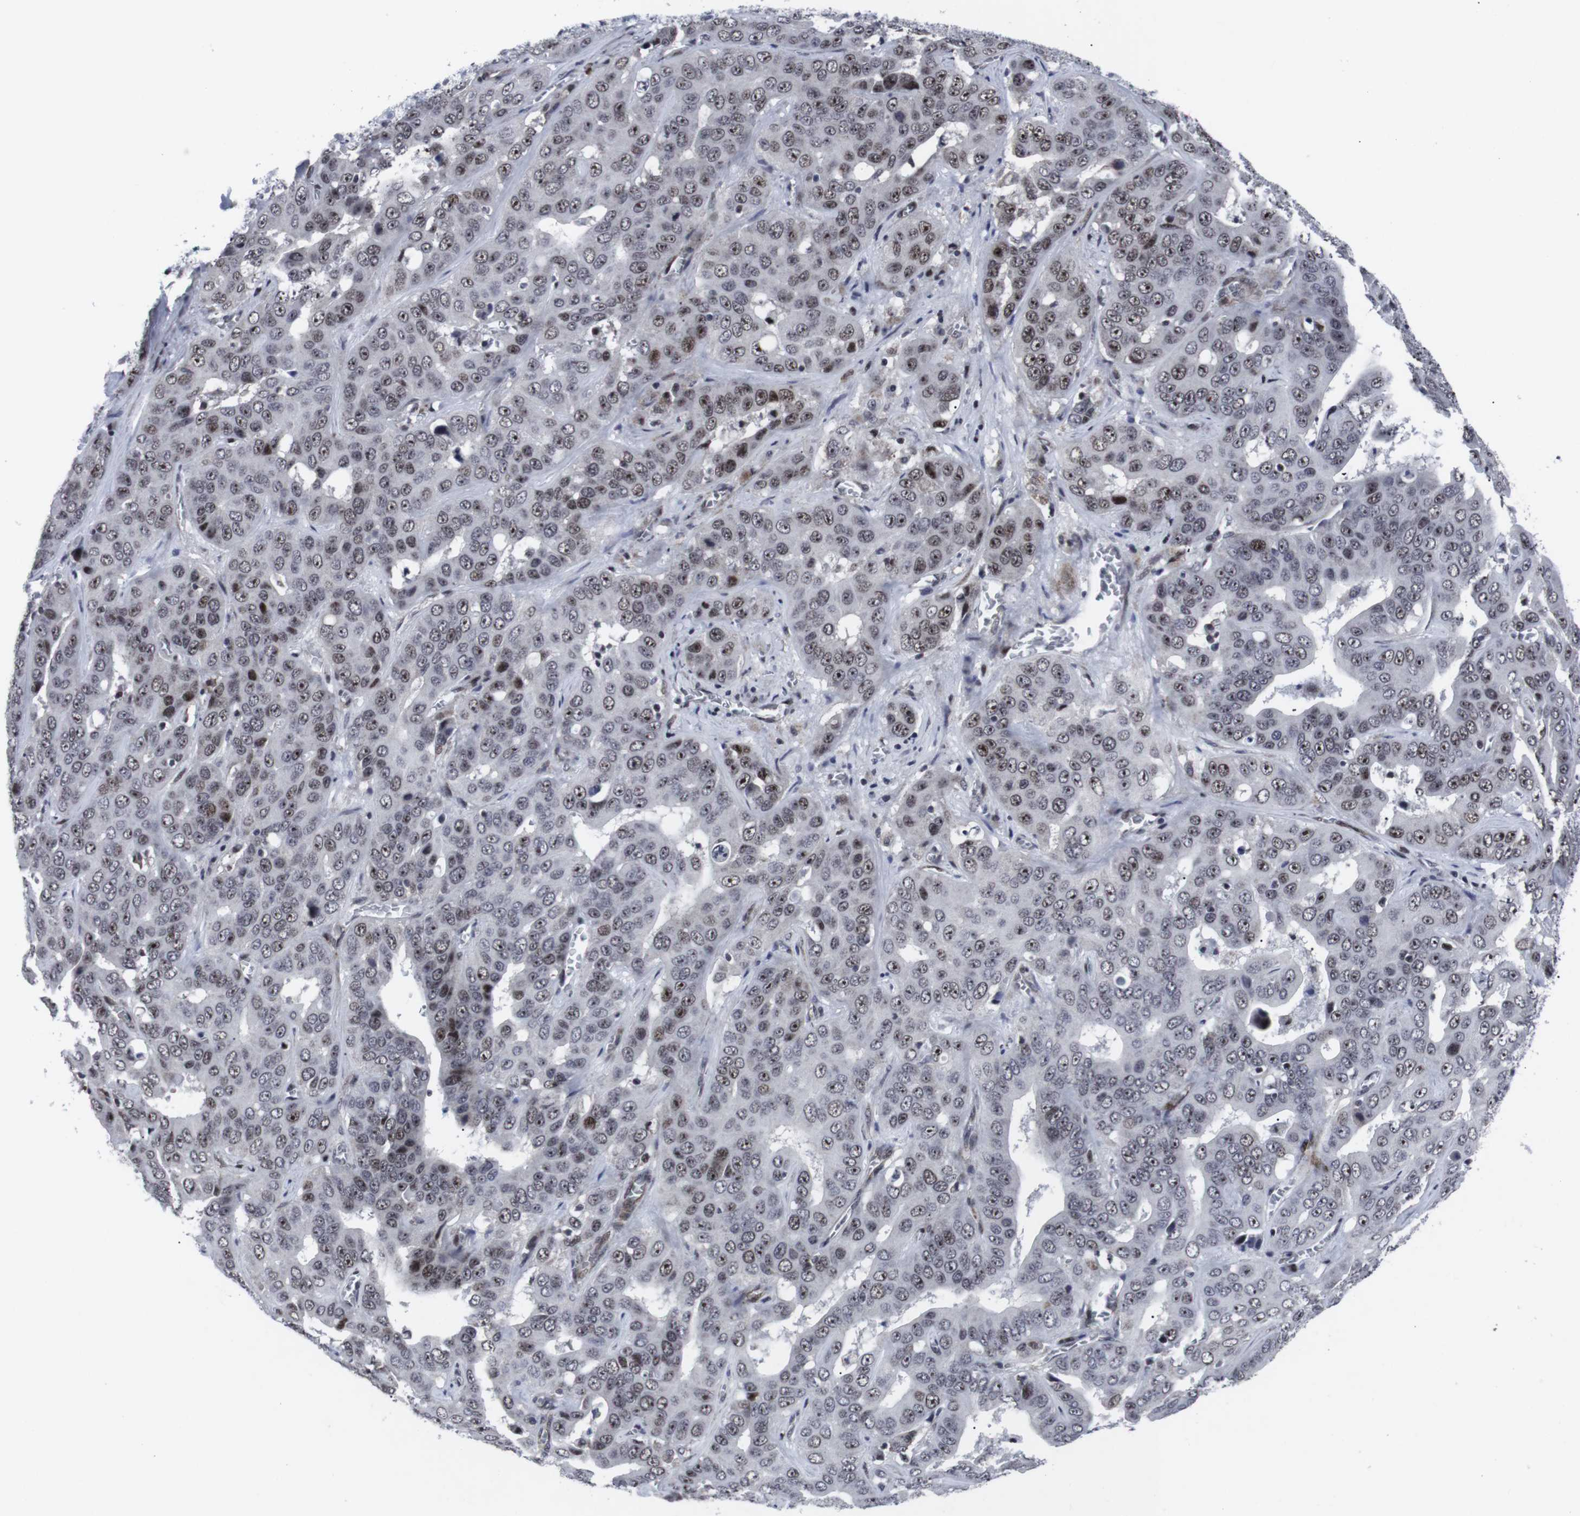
{"staining": {"intensity": "moderate", "quantity": ">75%", "location": "nuclear"}, "tissue": "liver cancer", "cell_type": "Tumor cells", "image_type": "cancer", "snomed": [{"axis": "morphology", "description": "Cholangiocarcinoma"}, {"axis": "topography", "description": "Liver"}], "caption": "A brown stain labels moderate nuclear positivity of a protein in human liver cholangiocarcinoma tumor cells.", "gene": "MLH1", "patient": {"sex": "female", "age": 52}}